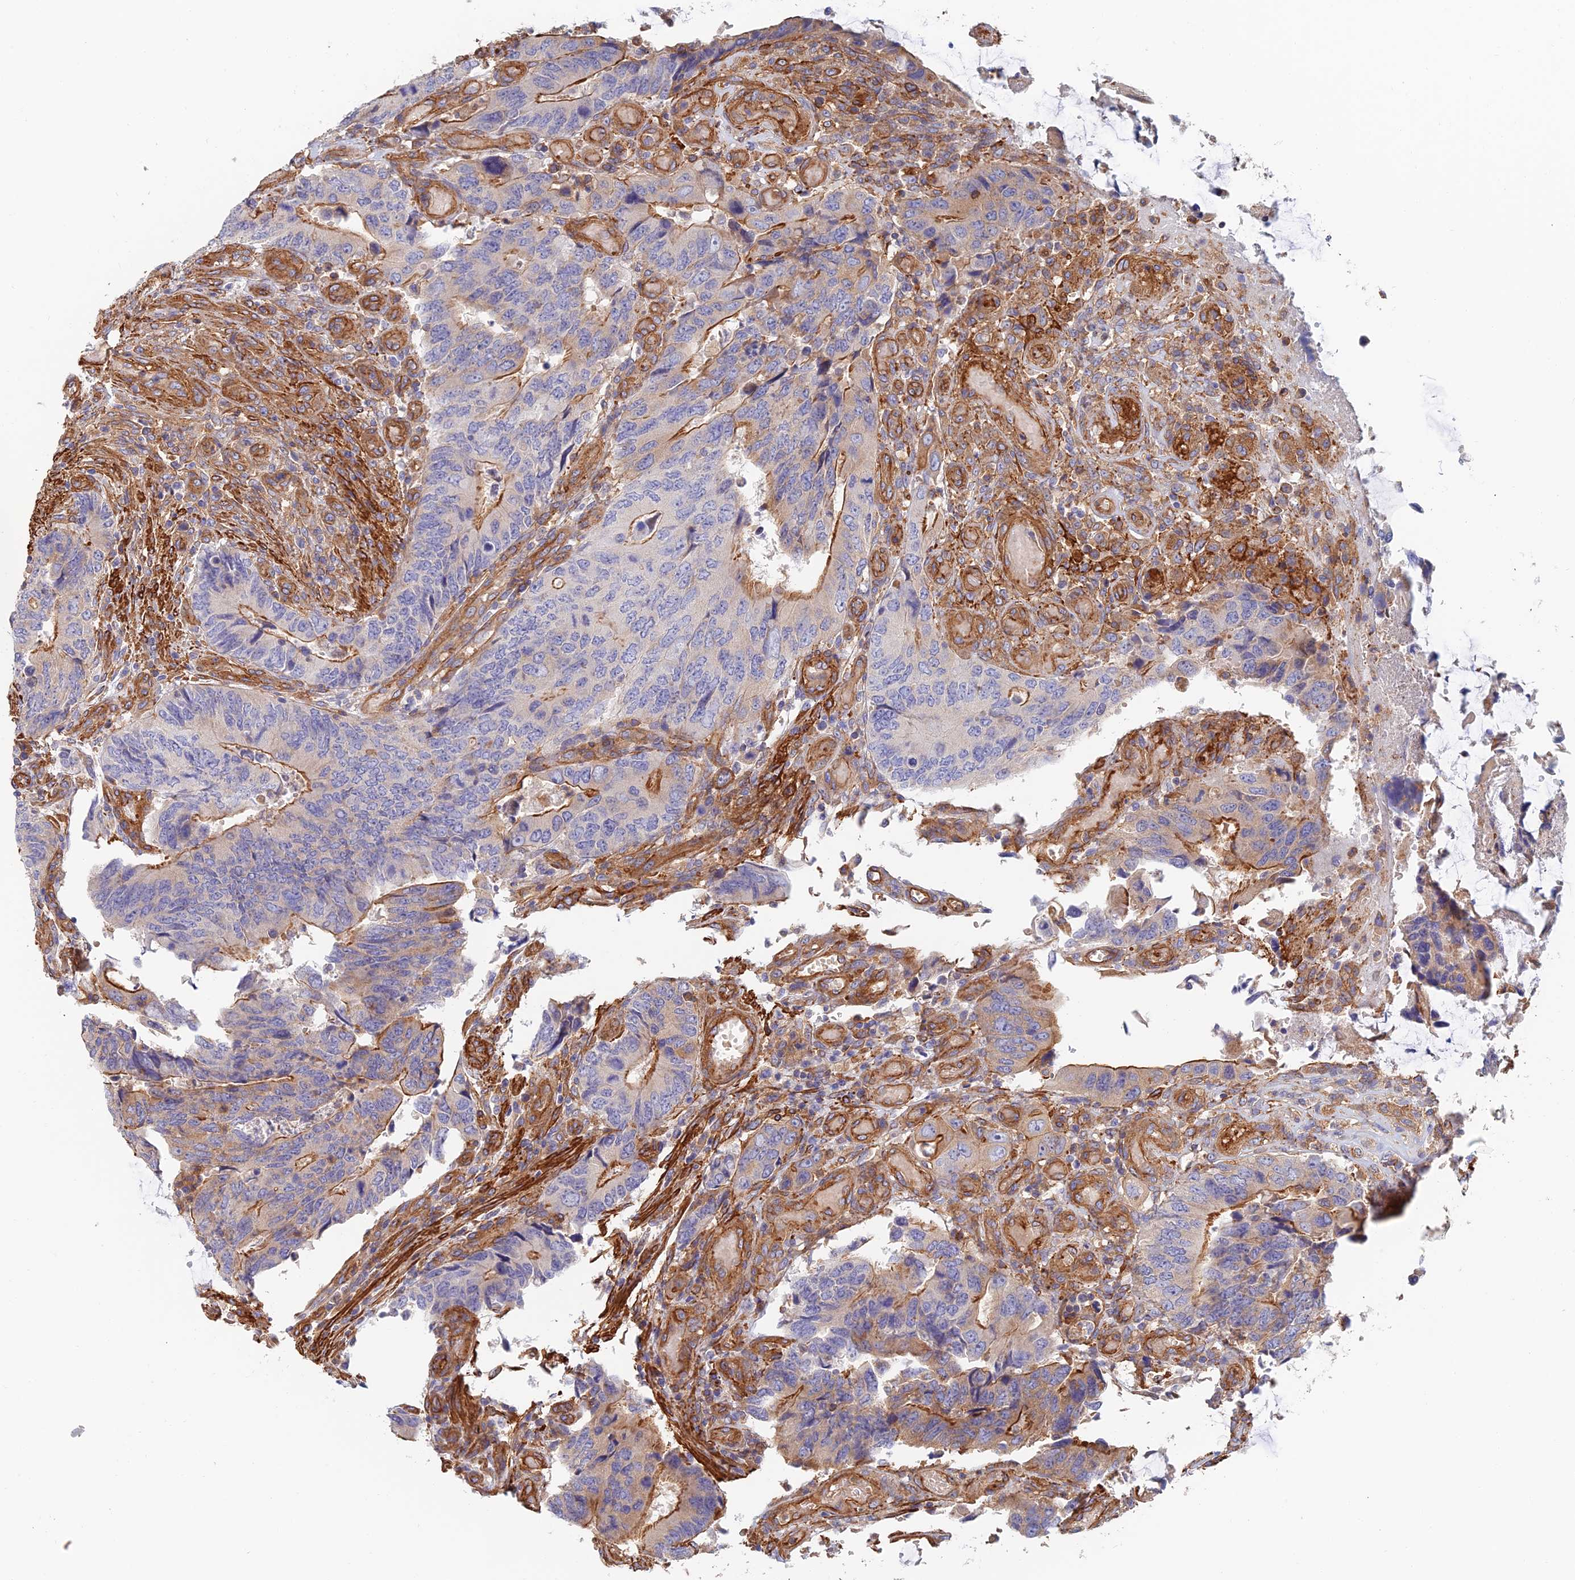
{"staining": {"intensity": "strong", "quantity": "25%-75%", "location": "cytoplasmic/membranous"}, "tissue": "colorectal cancer", "cell_type": "Tumor cells", "image_type": "cancer", "snomed": [{"axis": "morphology", "description": "Adenocarcinoma, NOS"}, {"axis": "topography", "description": "Colon"}], "caption": "Brown immunohistochemical staining in adenocarcinoma (colorectal) exhibits strong cytoplasmic/membranous staining in approximately 25%-75% of tumor cells.", "gene": "PAK4", "patient": {"sex": "male", "age": 87}}